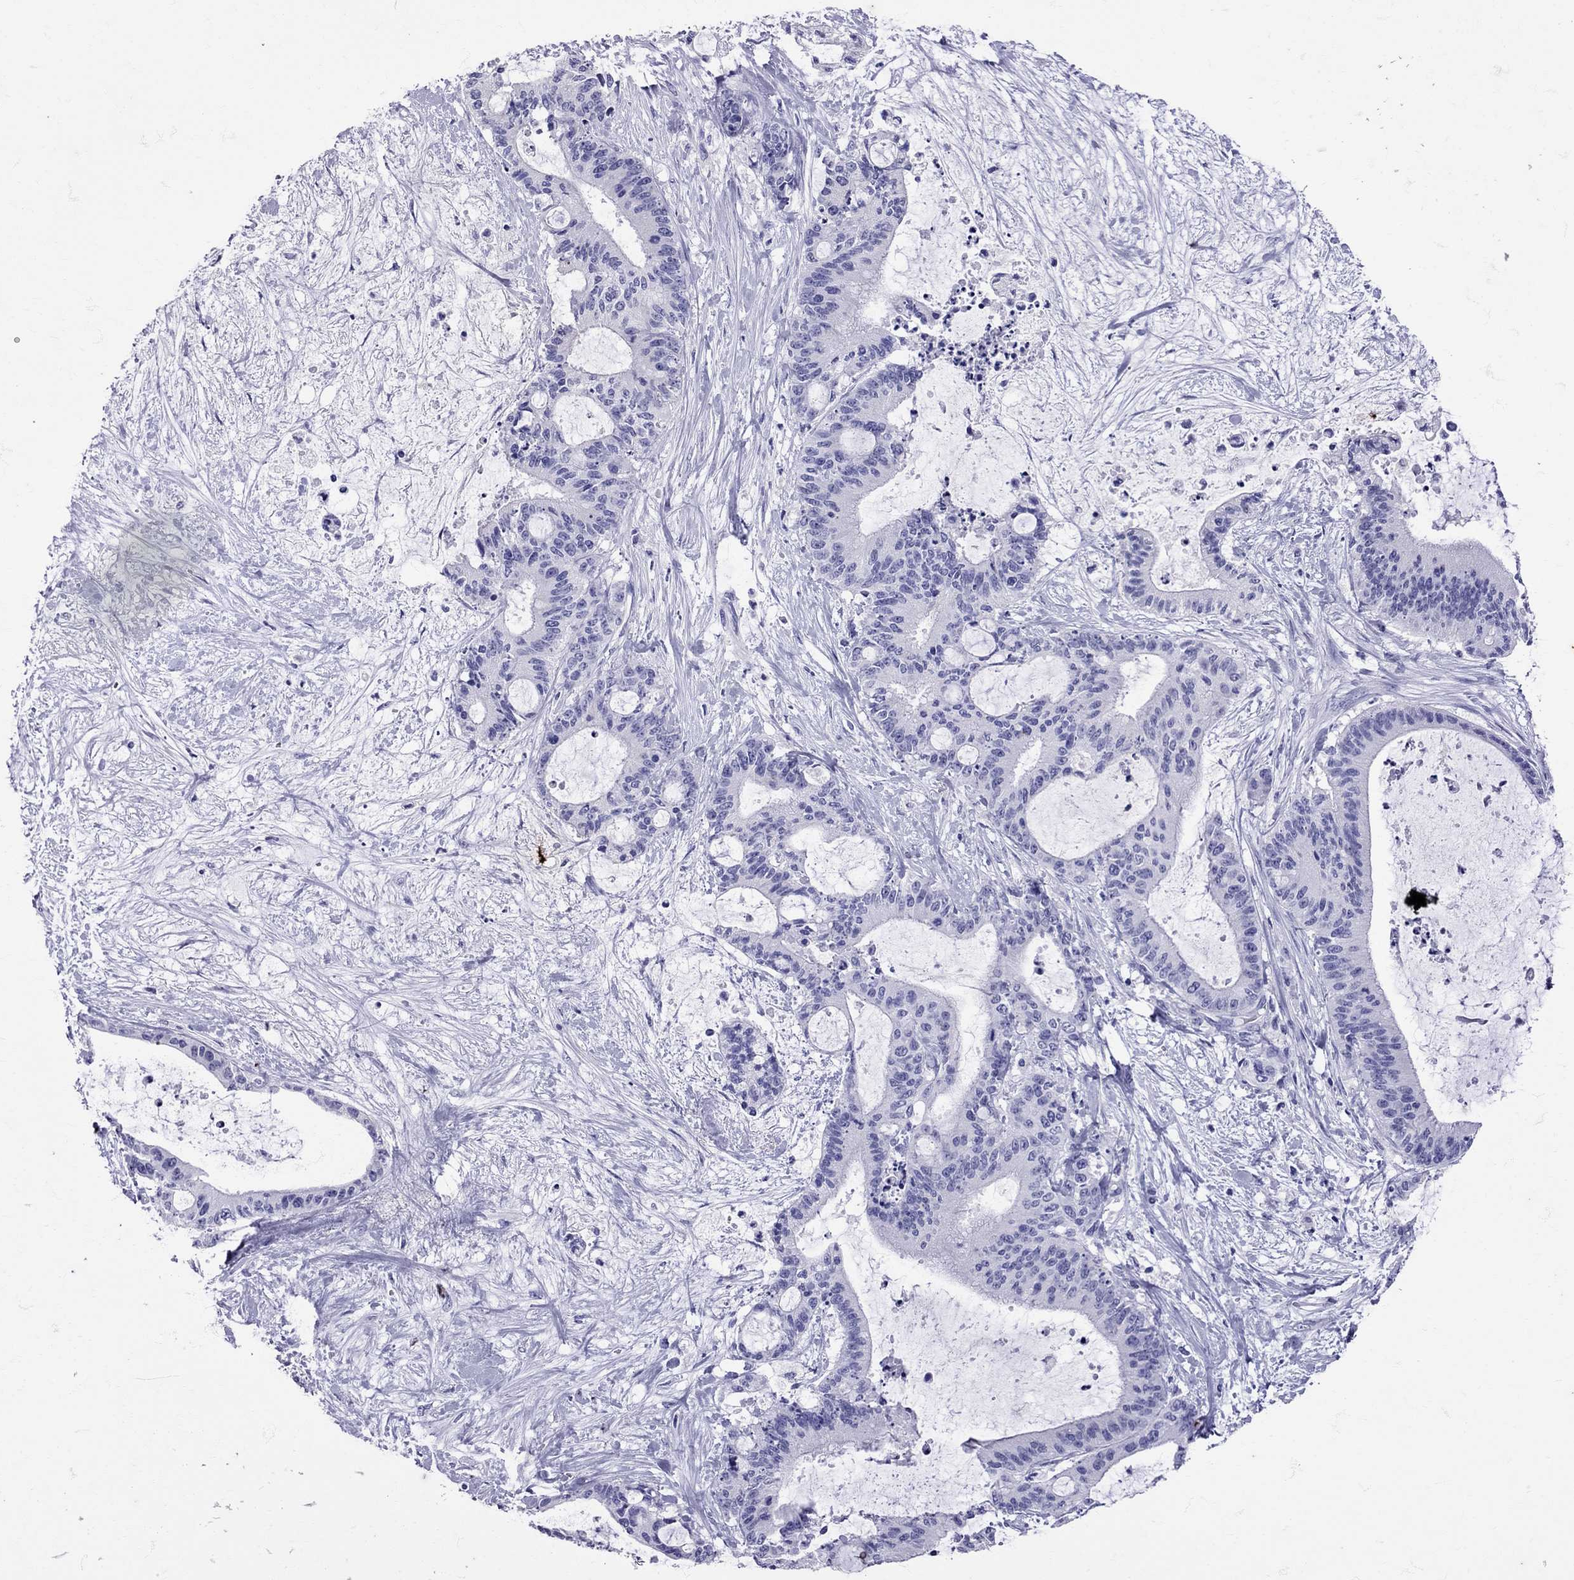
{"staining": {"intensity": "negative", "quantity": "none", "location": "none"}, "tissue": "liver cancer", "cell_type": "Tumor cells", "image_type": "cancer", "snomed": [{"axis": "morphology", "description": "Cholangiocarcinoma"}, {"axis": "topography", "description": "Liver"}], "caption": "Protein analysis of liver cholangiocarcinoma displays no significant positivity in tumor cells. The staining was performed using DAB to visualize the protein expression in brown, while the nuclei were stained in blue with hematoxylin (Magnification: 20x).", "gene": "AVP", "patient": {"sex": "female", "age": 73}}